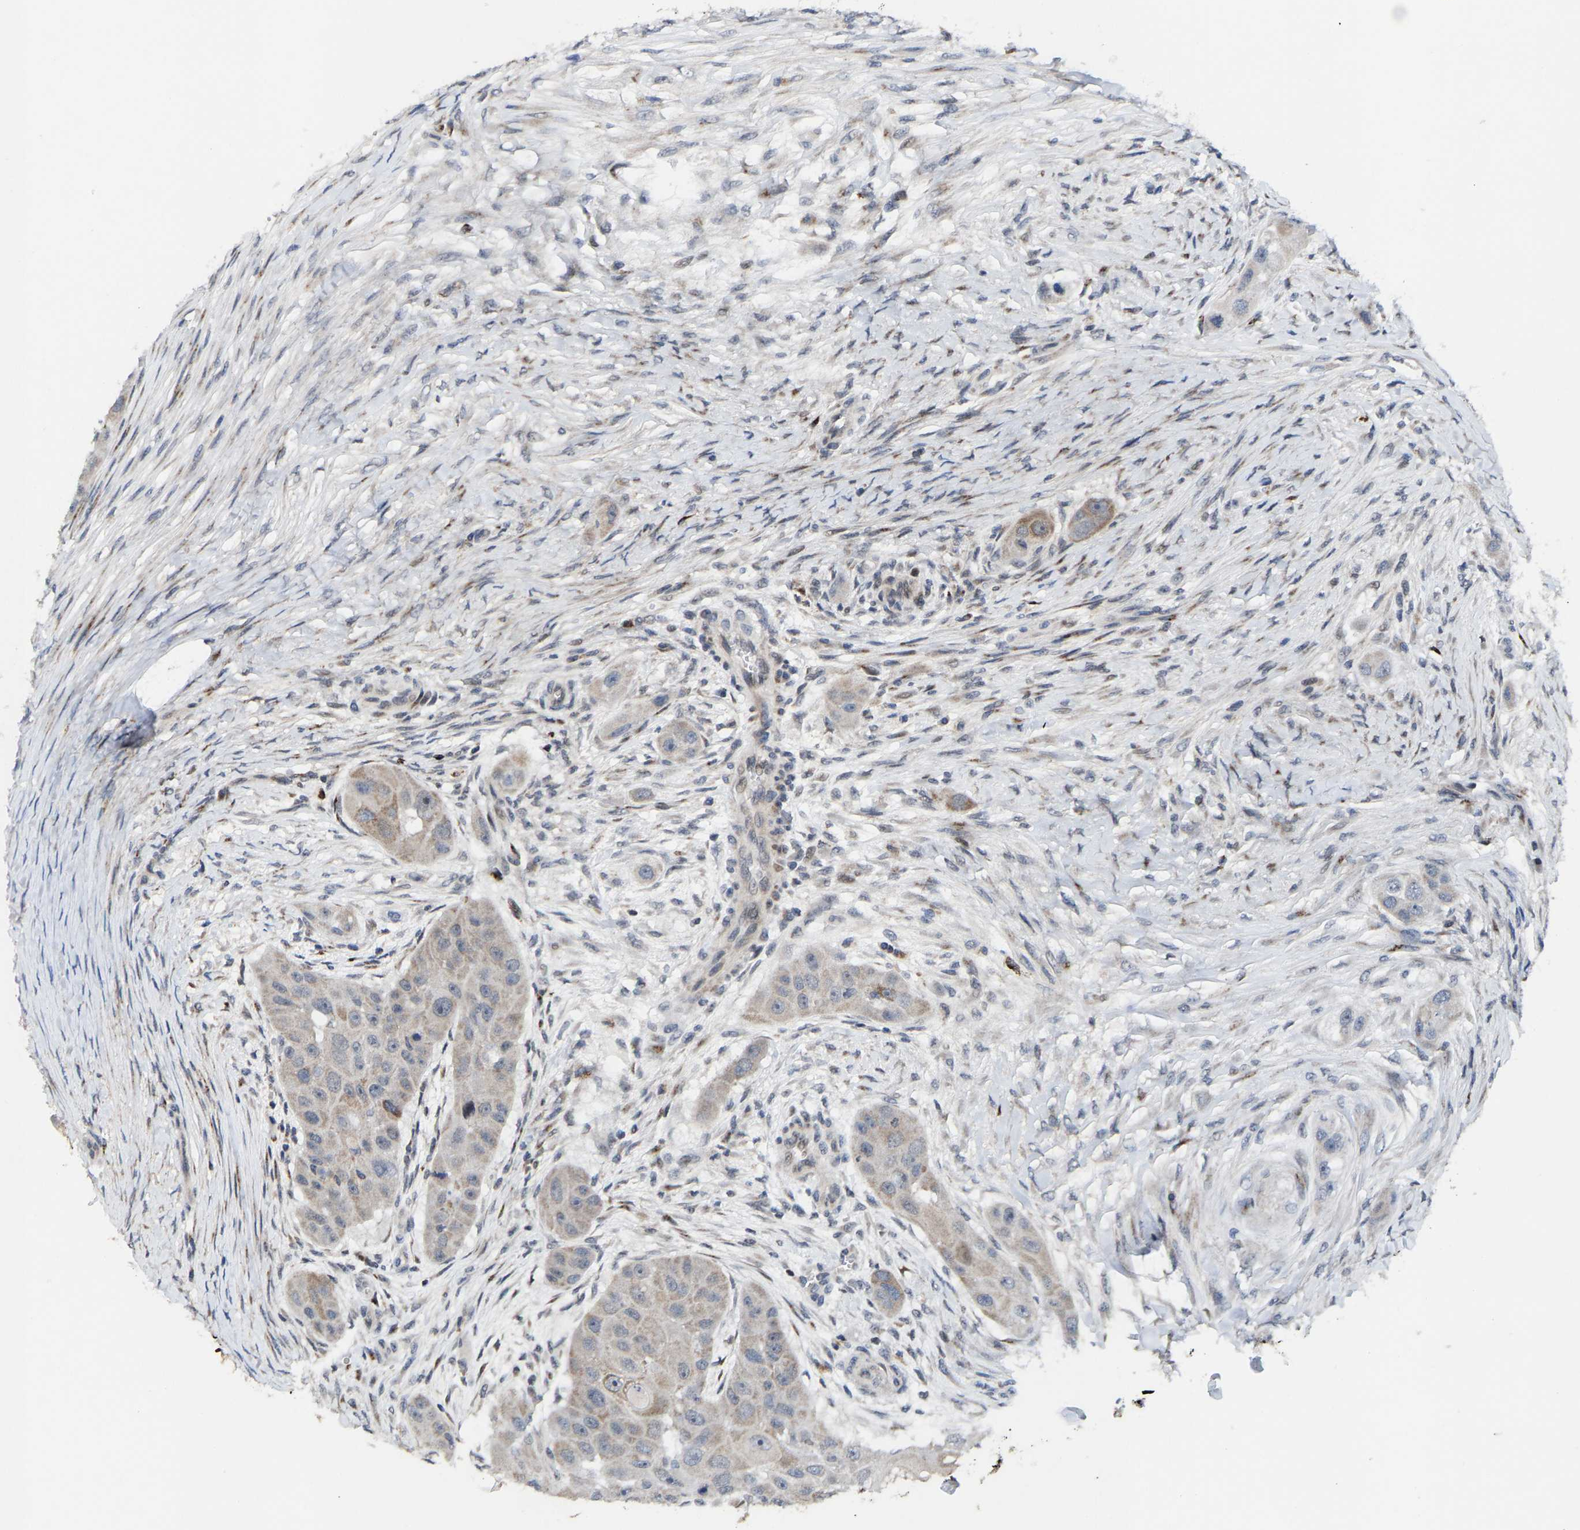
{"staining": {"intensity": "weak", "quantity": "<25%", "location": "cytoplasmic/membranous,nuclear"}, "tissue": "head and neck cancer", "cell_type": "Tumor cells", "image_type": "cancer", "snomed": [{"axis": "morphology", "description": "Normal tissue, NOS"}, {"axis": "morphology", "description": "Squamous cell carcinoma, NOS"}, {"axis": "topography", "description": "Skeletal muscle"}, {"axis": "topography", "description": "Head-Neck"}], "caption": "This is an immunohistochemistry (IHC) histopathology image of head and neck cancer (squamous cell carcinoma). There is no staining in tumor cells.", "gene": "TDRKH", "patient": {"sex": "male", "age": 51}}